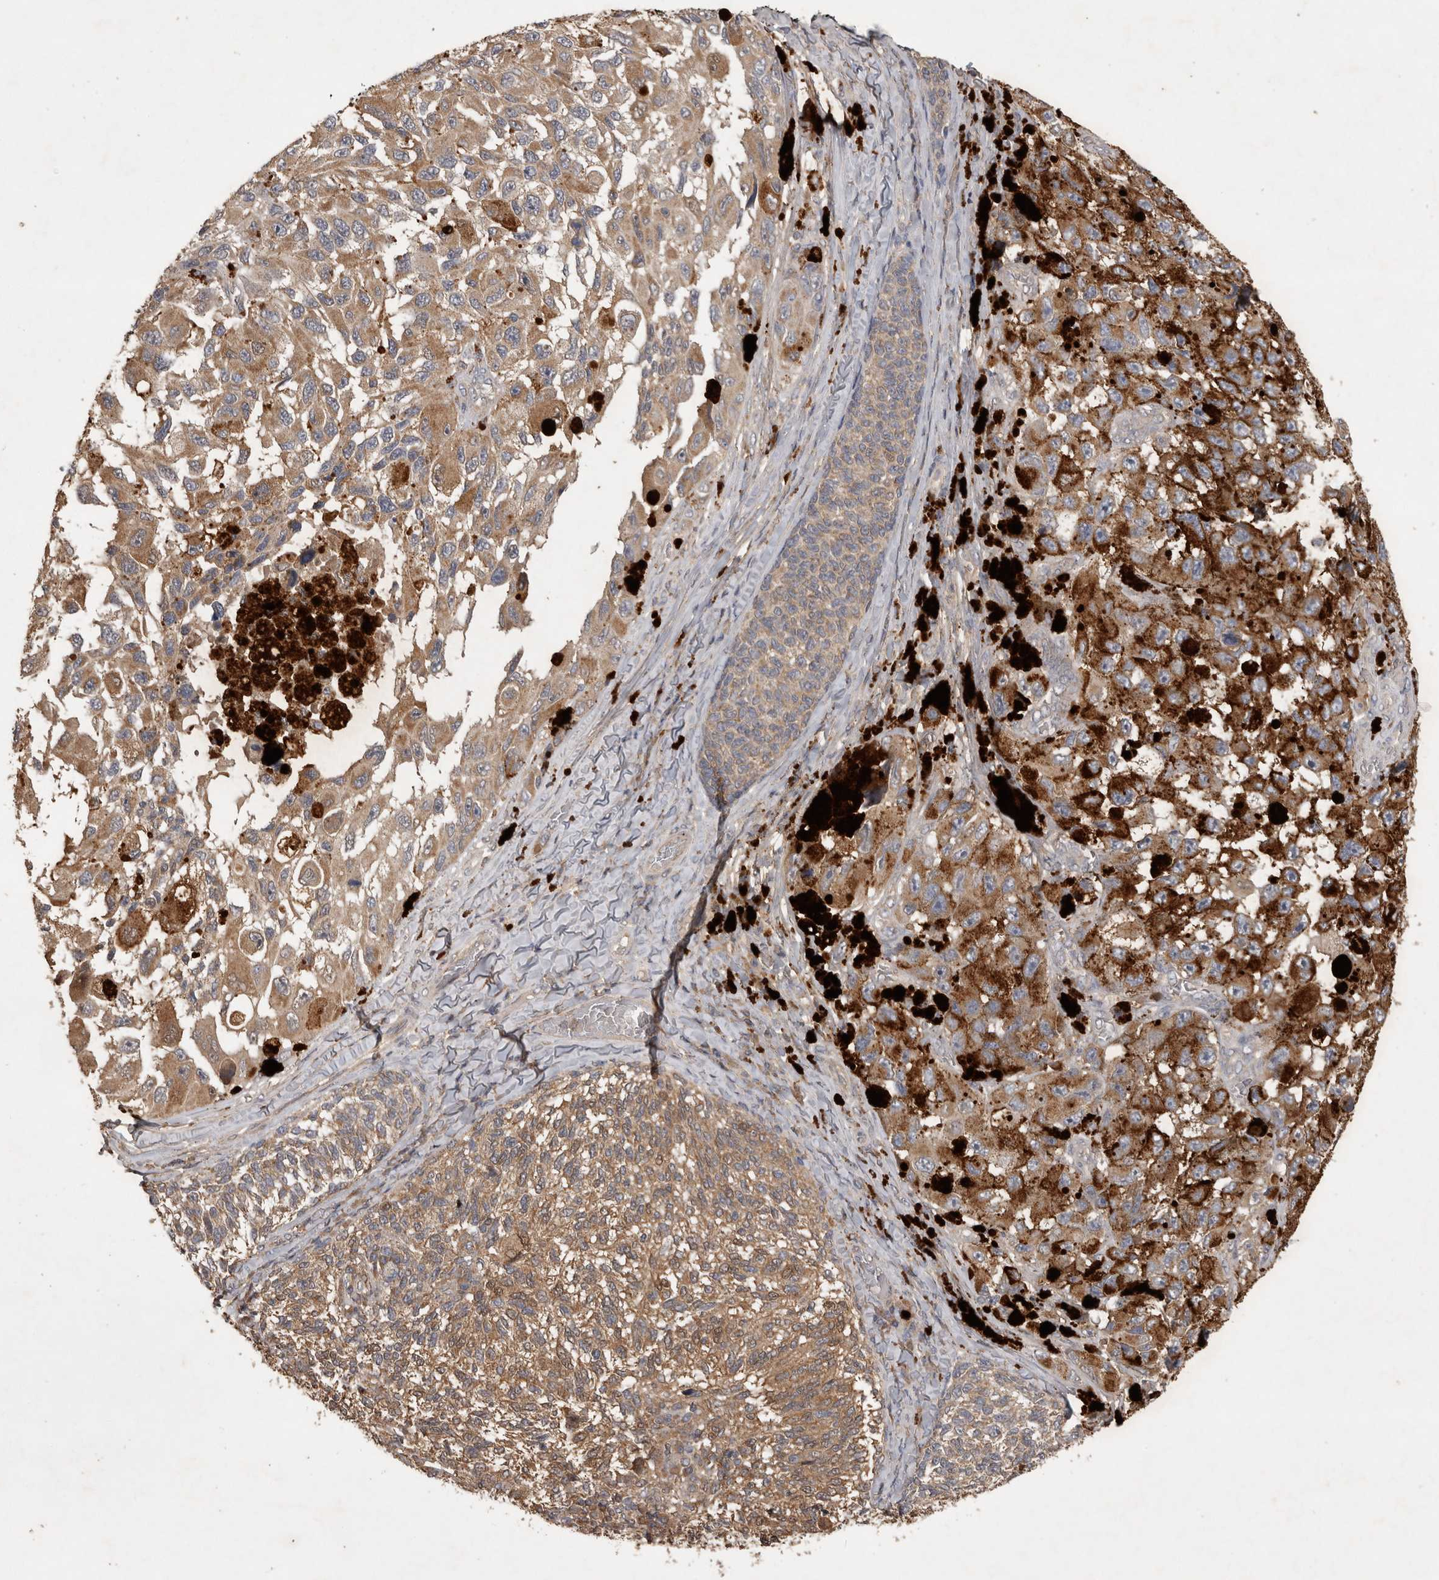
{"staining": {"intensity": "moderate", "quantity": ">75%", "location": "cytoplasmic/membranous"}, "tissue": "melanoma", "cell_type": "Tumor cells", "image_type": "cancer", "snomed": [{"axis": "morphology", "description": "Malignant melanoma, NOS"}, {"axis": "topography", "description": "Skin"}], "caption": "Human melanoma stained with a brown dye exhibits moderate cytoplasmic/membranous positive positivity in about >75% of tumor cells.", "gene": "TRMT61B", "patient": {"sex": "female", "age": 73}}